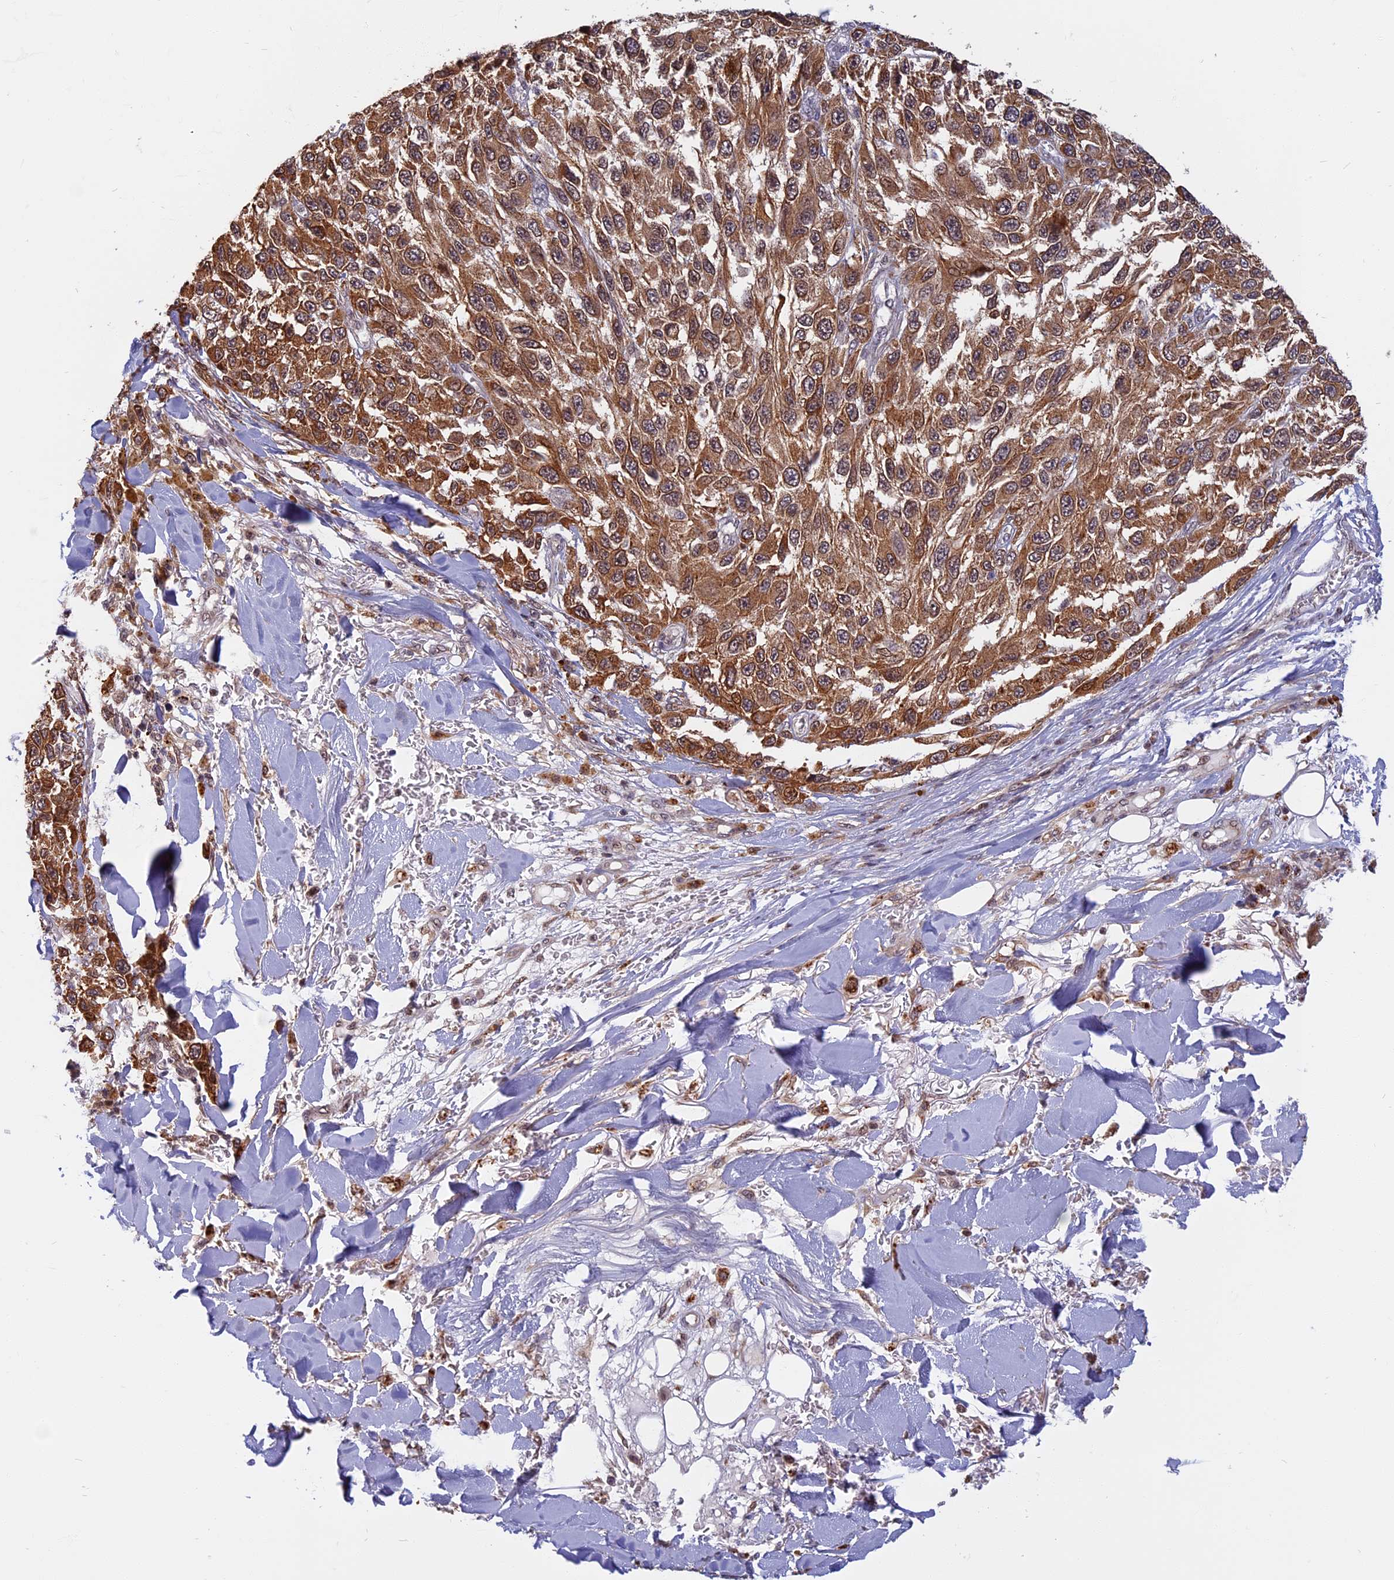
{"staining": {"intensity": "moderate", "quantity": ">75%", "location": "cytoplasmic/membranous"}, "tissue": "melanoma", "cell_type": "Tumor cells", "image_type": "cancer", "snomed": [{"axis": "morphology", "description": "Normal tissue, NOS"}, {"axis": "morphology", "description": "Malignant melanoma, NOS"}, {"axis": "topography", "description": "Skin"}], "caption": "This micrograph exhibits IHC staining of human malignant melanoma, with medium moderate cytoplasmic/membranous staining in about >75% of tumor cells.", "gene": "CCDC113", "patient": {"sex": "female", "age": 96}}